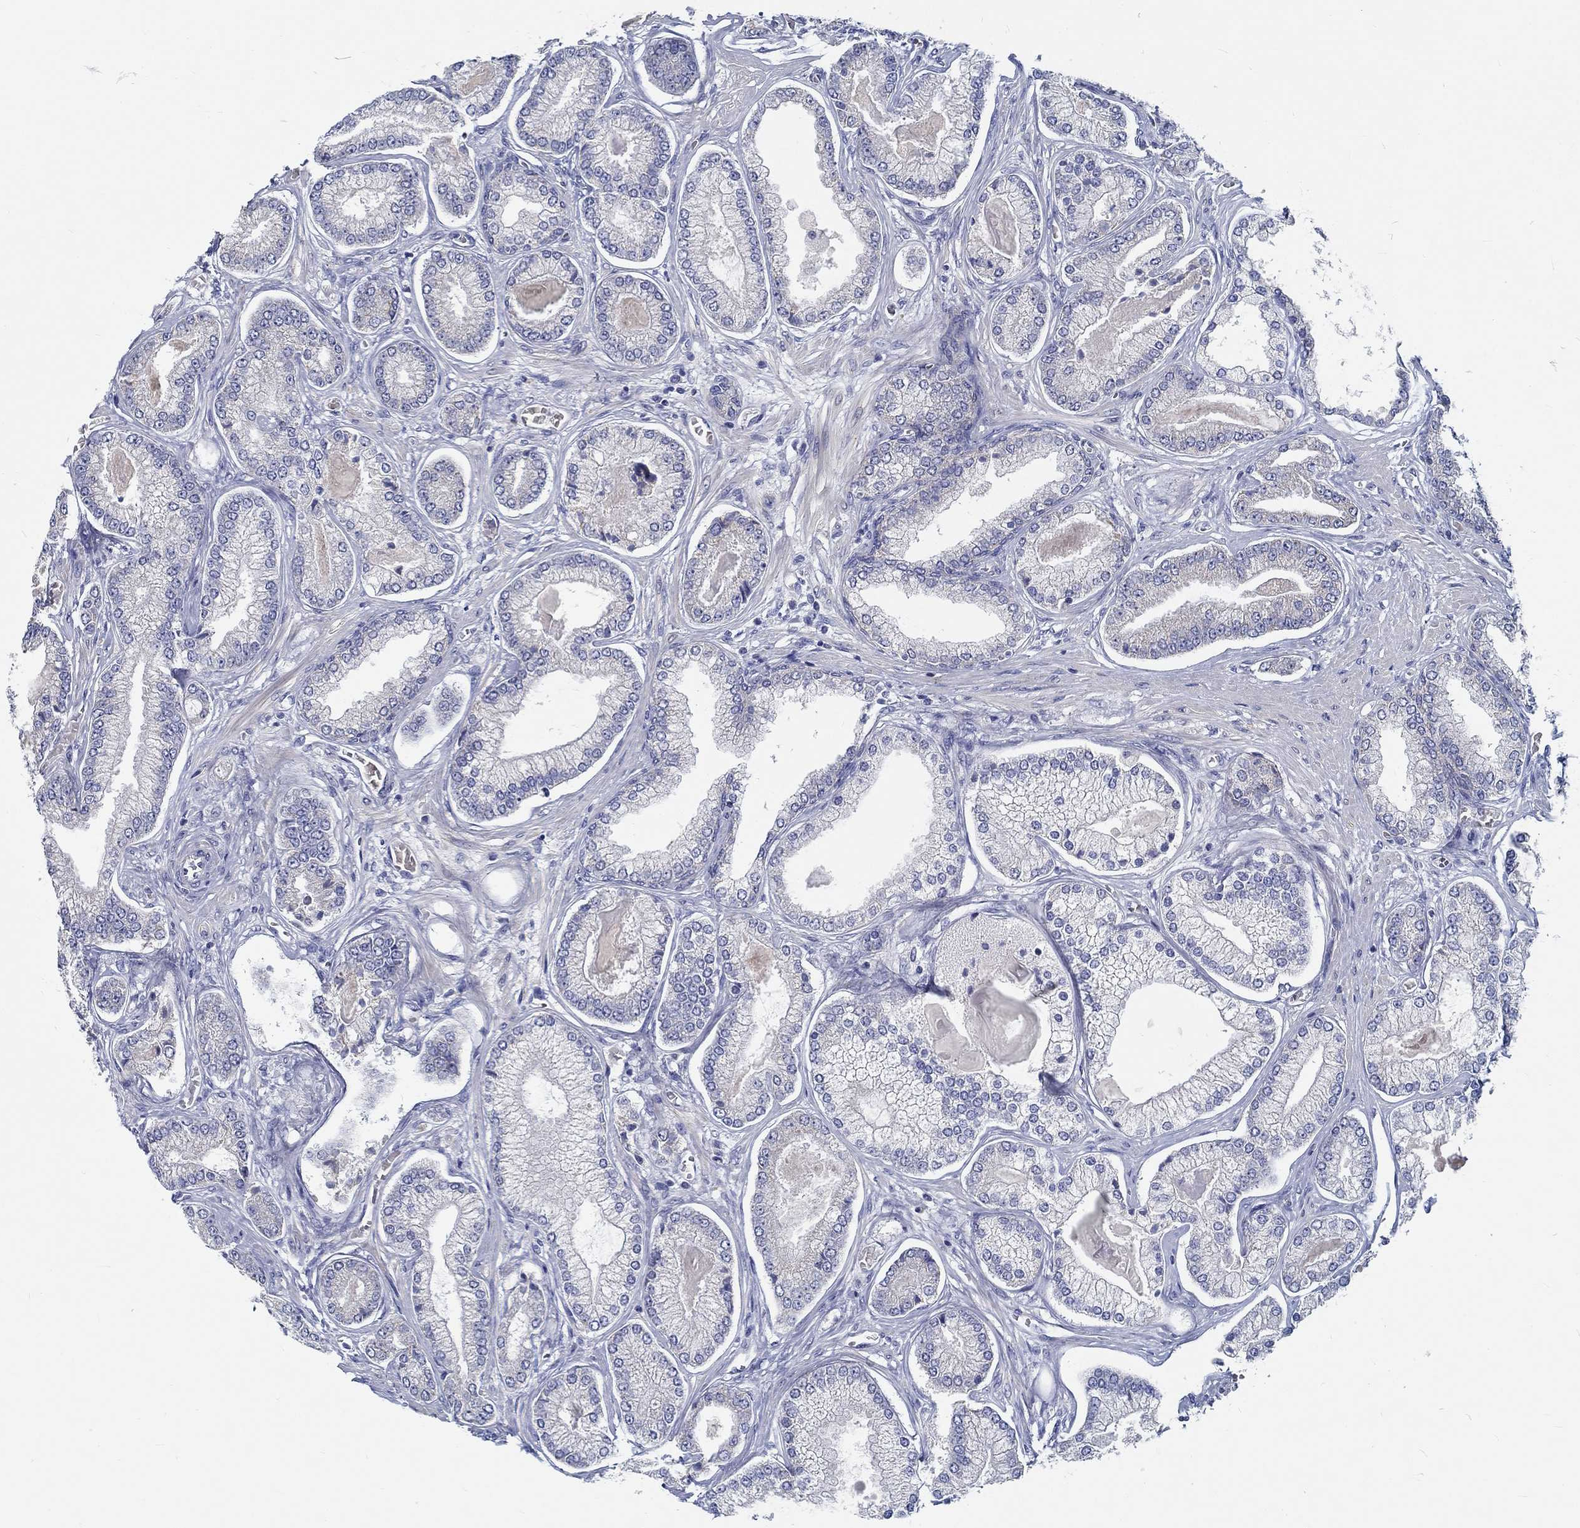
{"staining": {"intensity": "negative", "quantity": "none", "location": "none"}, "tissue": "prostate cancer", "cell_type": "Tumor cells", "image_type": "cancer", "snomed": [{"axis": "morphology", "description": "Adenocarcinoma, Low grade"}, {"axis": "topography", "description": "Prostate"}], "caption": "Micrograph shows no protein staining in tumor cells of low-grade adenocarcinoma (prostate) tissue.", "gene": "MYBPC1", "patient": {"sex": "male", "age": 57}}